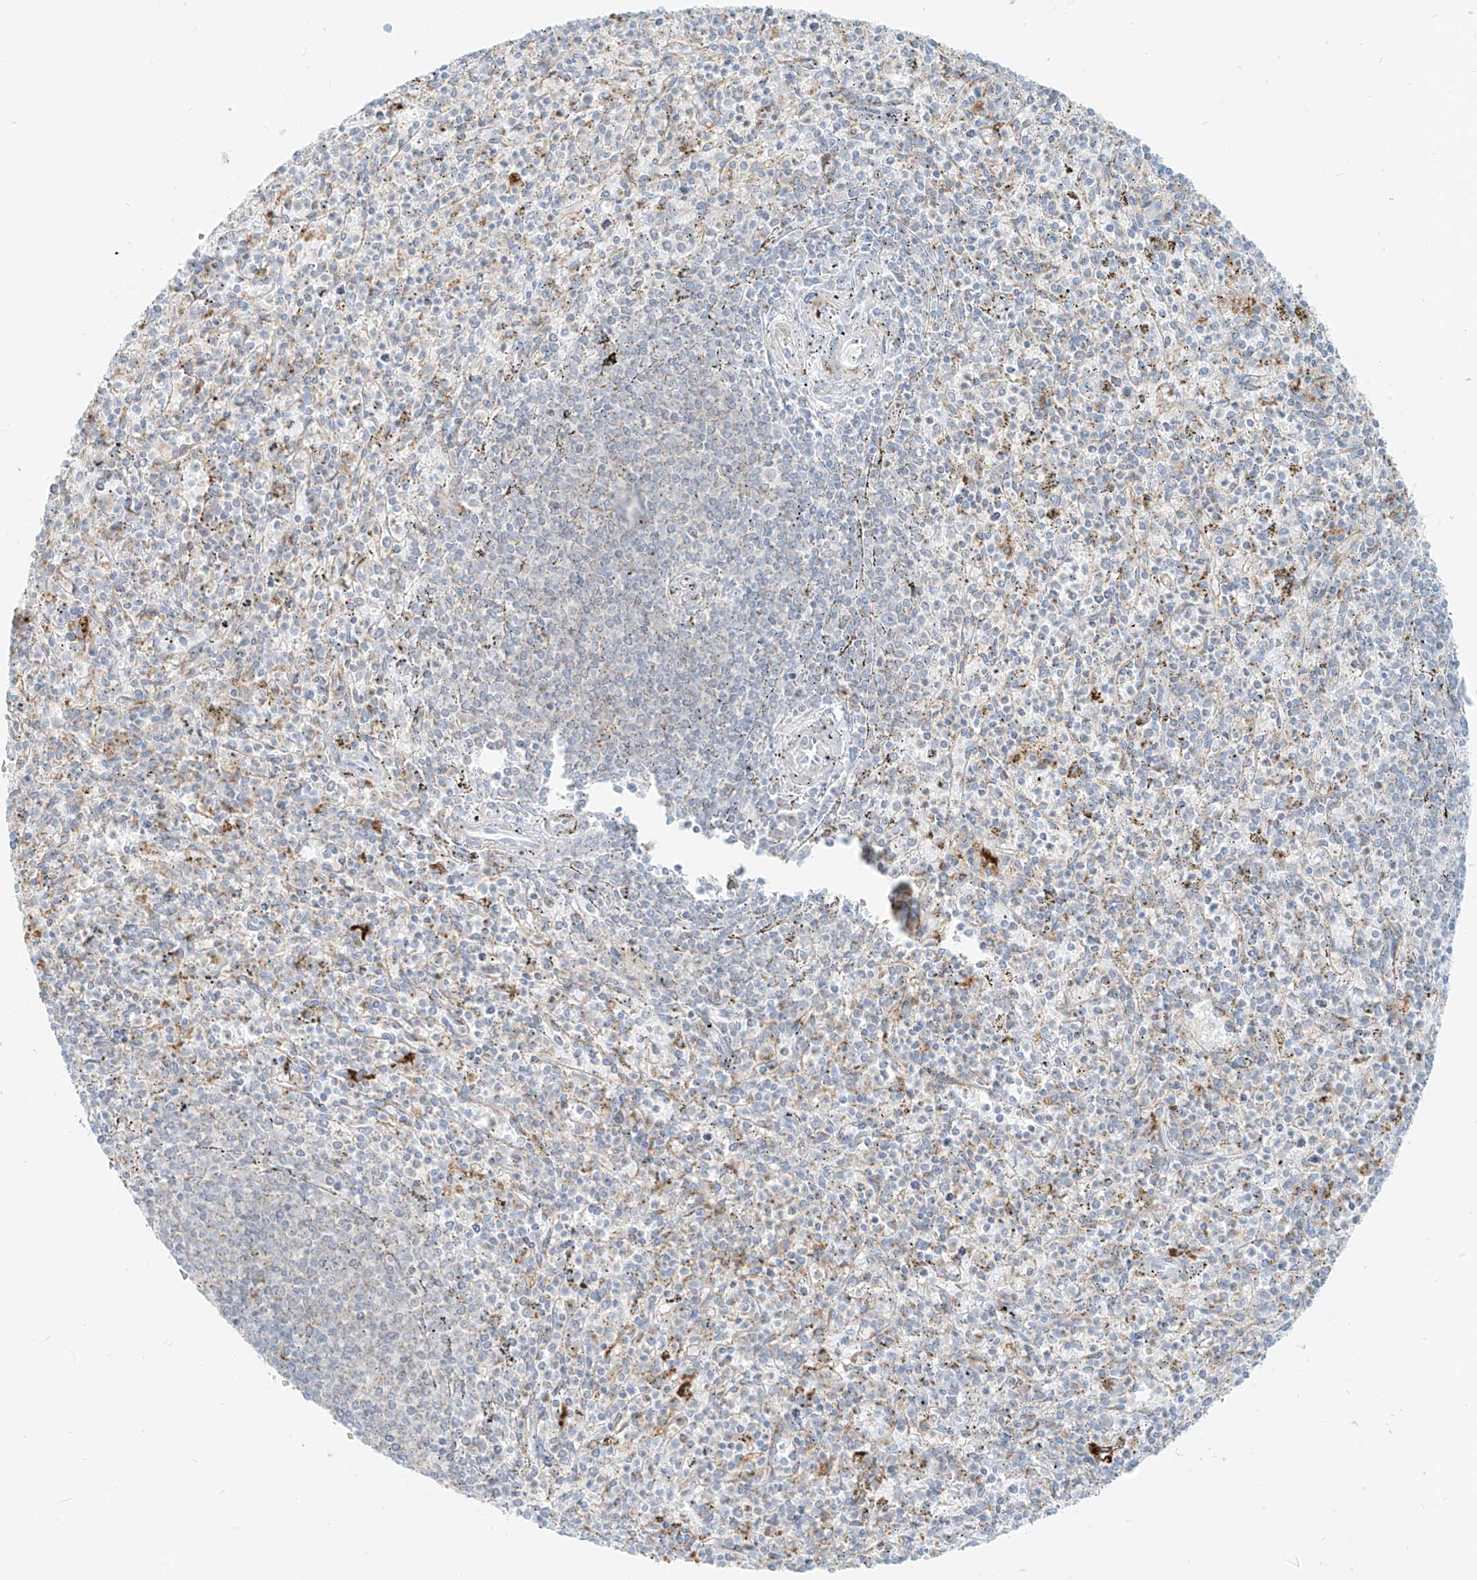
{"staining": {"intensity": "moderate", "quantity": "<25%", "location": "cytoplasmic/membranous"}, "tissue": "spleen", "cell_type": "Cells in red pulp", "image_type": "normal", "snomed": [{"axis": "morphology", "description": "Normal tissue, NOS"}, {"axis": "topography", "description": "Spleen"}], "caption": "This histopathology image shows immunohistochemistry (IHC) staining of normal spleen, with low moderate cytoplasmic/membranous staining in about <25% of cells in red pulp.", "gene": "SLC35F6", "patient": {"sex": "male", "age": 72}}